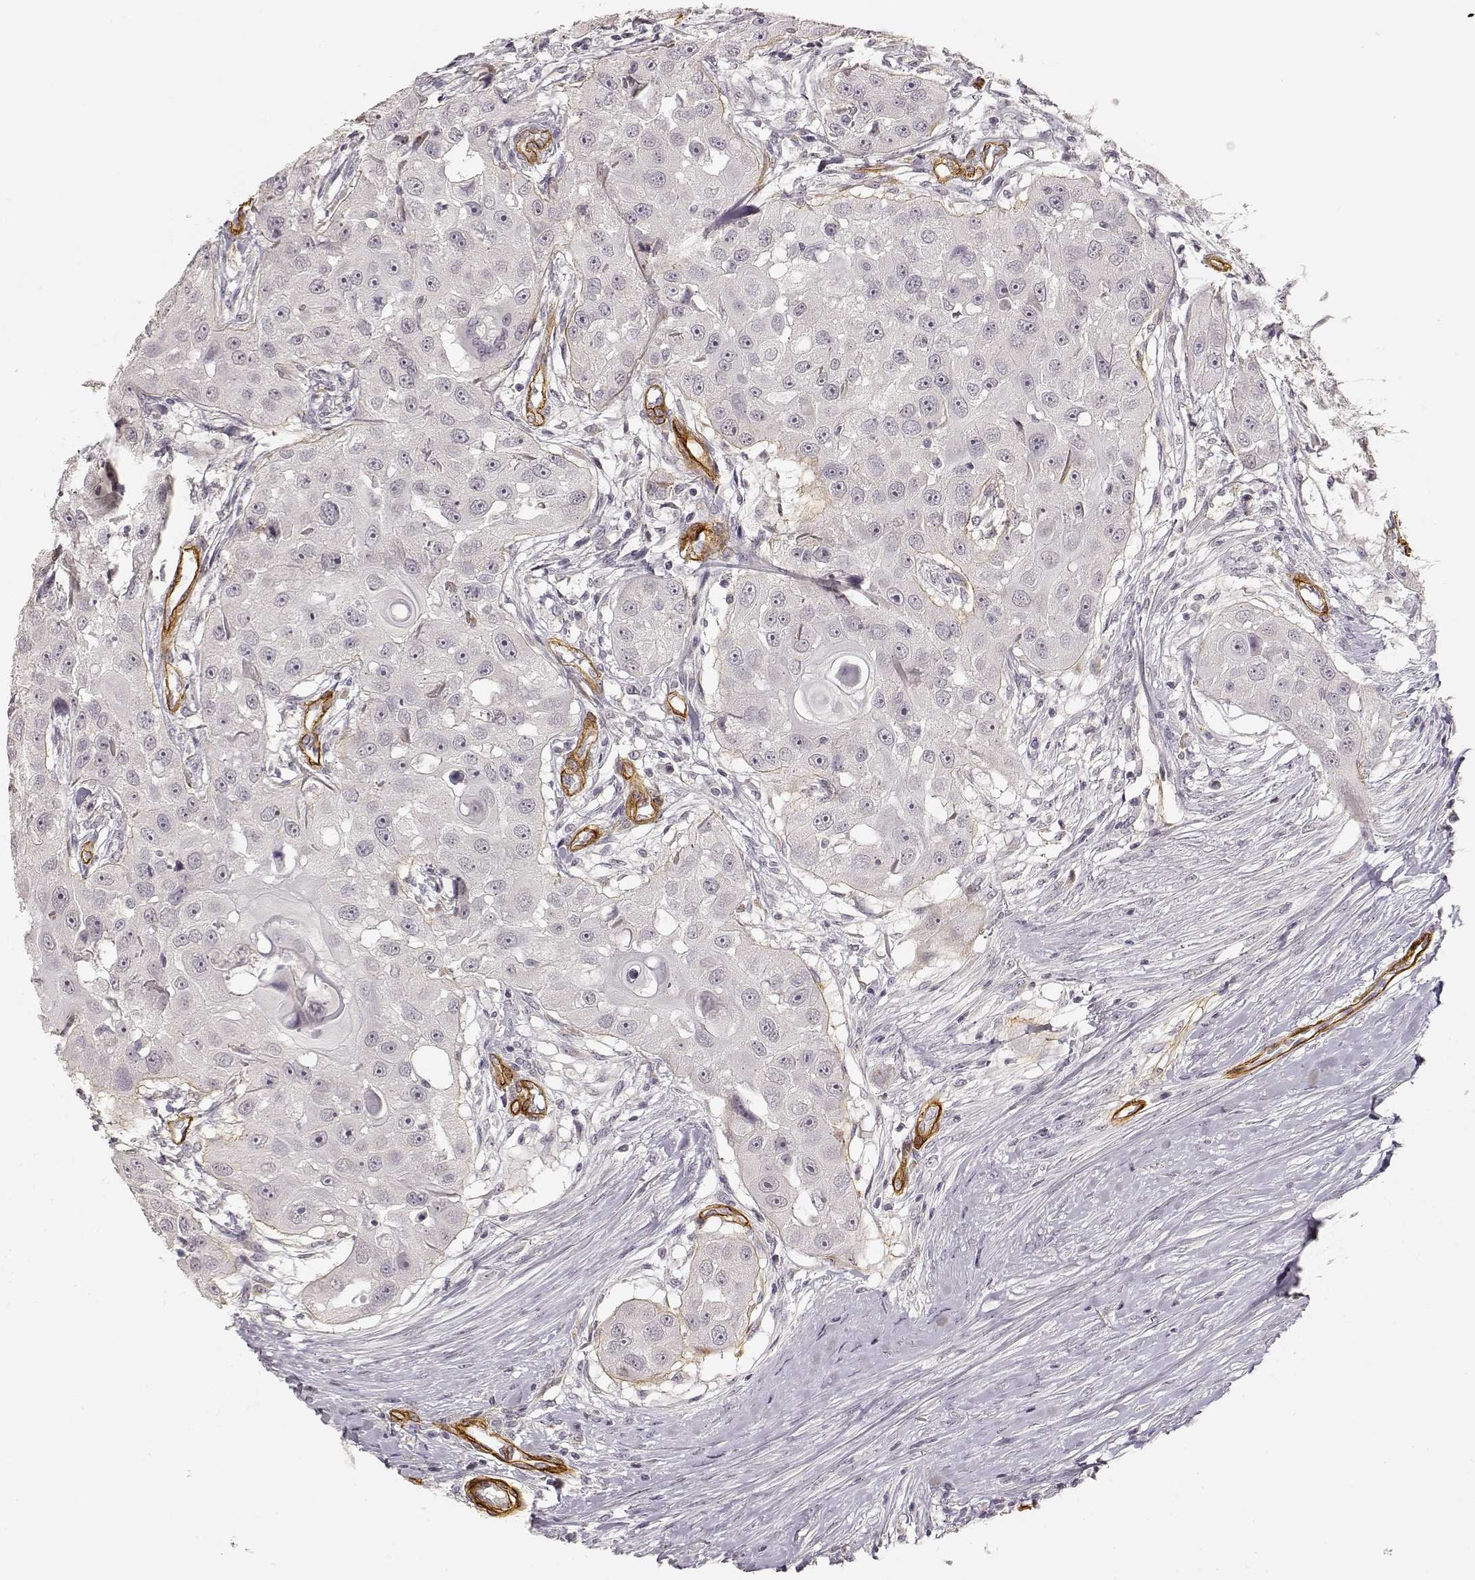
{"staining": {"intensity": "negative", "quantity": "none", "location": "none"}, "tissue": "head and neck cancer", "cell_type": "Tumor cells", "image_type": "cancer", "snomed": [{"axis": "morphology", "description": "Squamous cell carcinoma, NOS"}, {"axis": "topography", "description": "Head-Neck"}], "caption": "Head and neck cancer (squamous cell carcinoma) was stained to show a protein in brown. There is no significant positivity in tumor cells.", "gene": "LAMA4", "patient": {"sex": "male", "age": 51}}